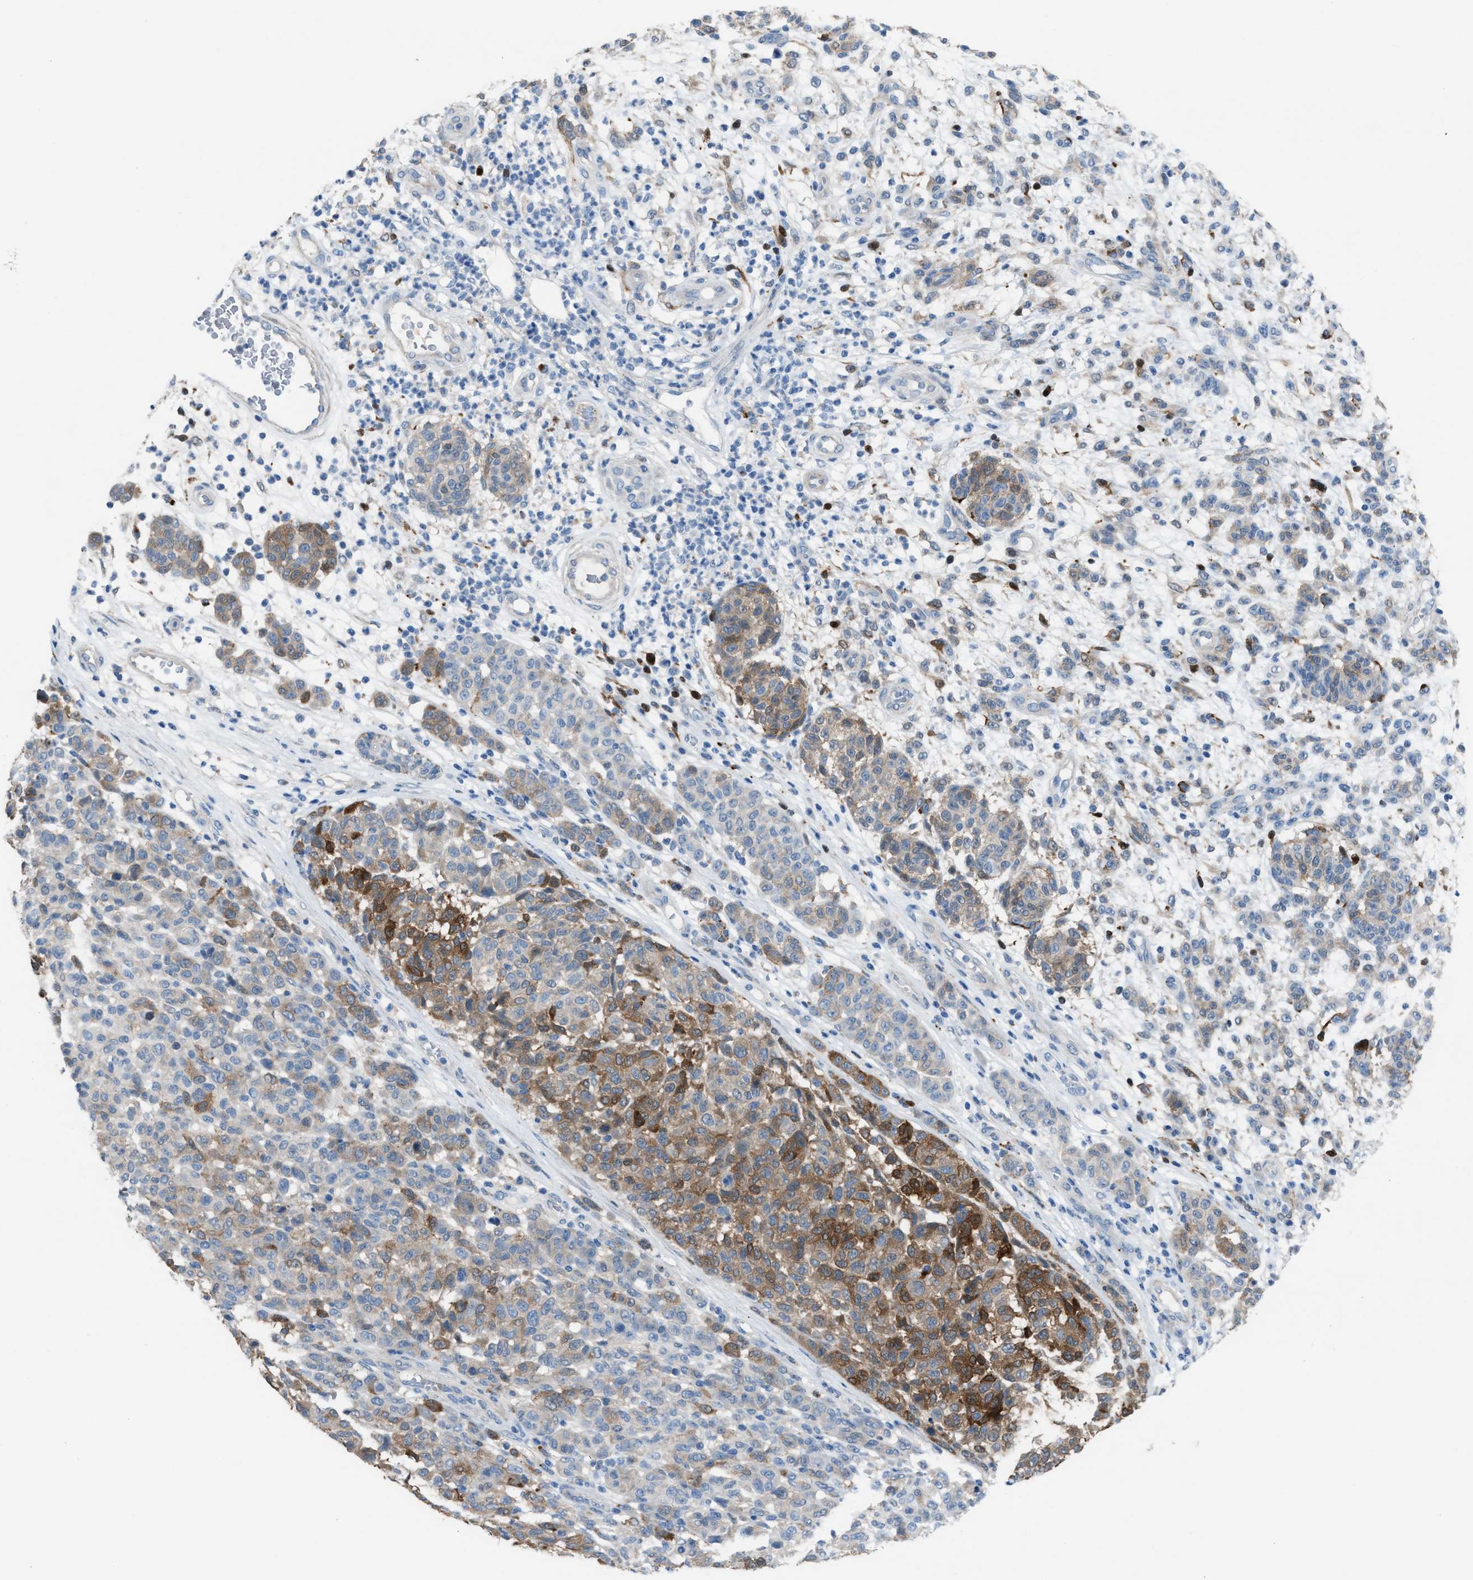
{"staining": {"intensity": "moderate", "quantity": "25%-75%", "location": "cytoplasmic/membranous"}, "tissue": "melanoma", "cell_type": "Tumor cells", "image_type": "cancer", "snomed": [{"axis": "morphology", "description": "Malignant melanoma, NOS"}, {"axis": "topography", "description": "Skin"}], "caption": "Melanoma tissue shows moderate cytoplasmic/membranous positivity in about 25%-75% of tumor cells The staining was performed using DAB, with brown indicating positive protein expression. Nuclei are stained blue with hematoxylin.", "gene": "ASPA", "patient": {"sex": "male", "age": 59}}